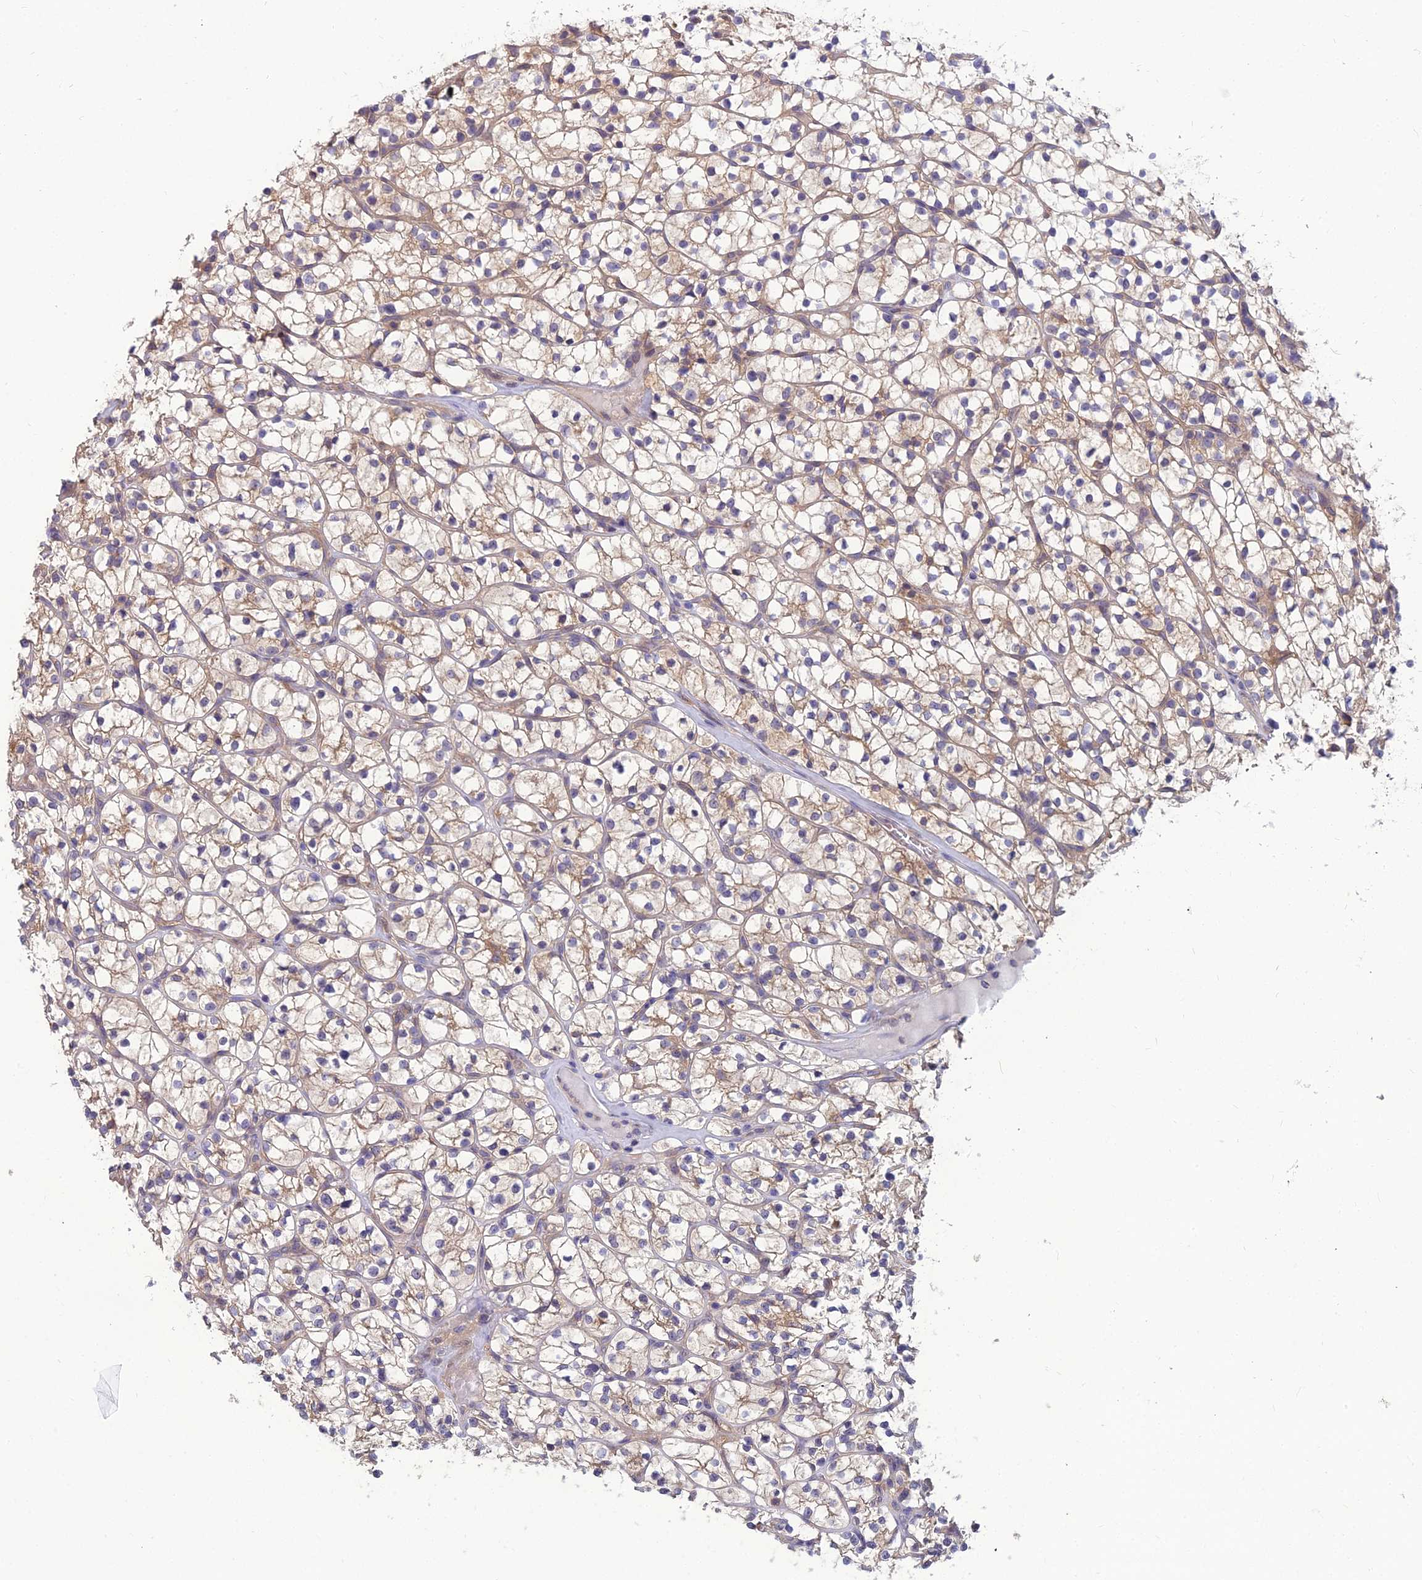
{"staining": {"intensity": "weak", "quantity": ">75%", "location": "cytoplasmic/membranous"}, "tissue": "renal cancer", "cell_type": "Tumor cells", "image_type": "cancer", "snomed": [{"axis": "morphology", "description": "Adenocarcinoma, NOS"}, {"axis": "topography", "description": "Kidney"}], "caption": "Immunohistochemistry (IHC) (DAB) staining of renal cancer reveals weak cytoplasmic/membranous protein expression in about >75% of tumor cells.", "gene": "MVD", "patient": {"sex": "female", "age": 64}}